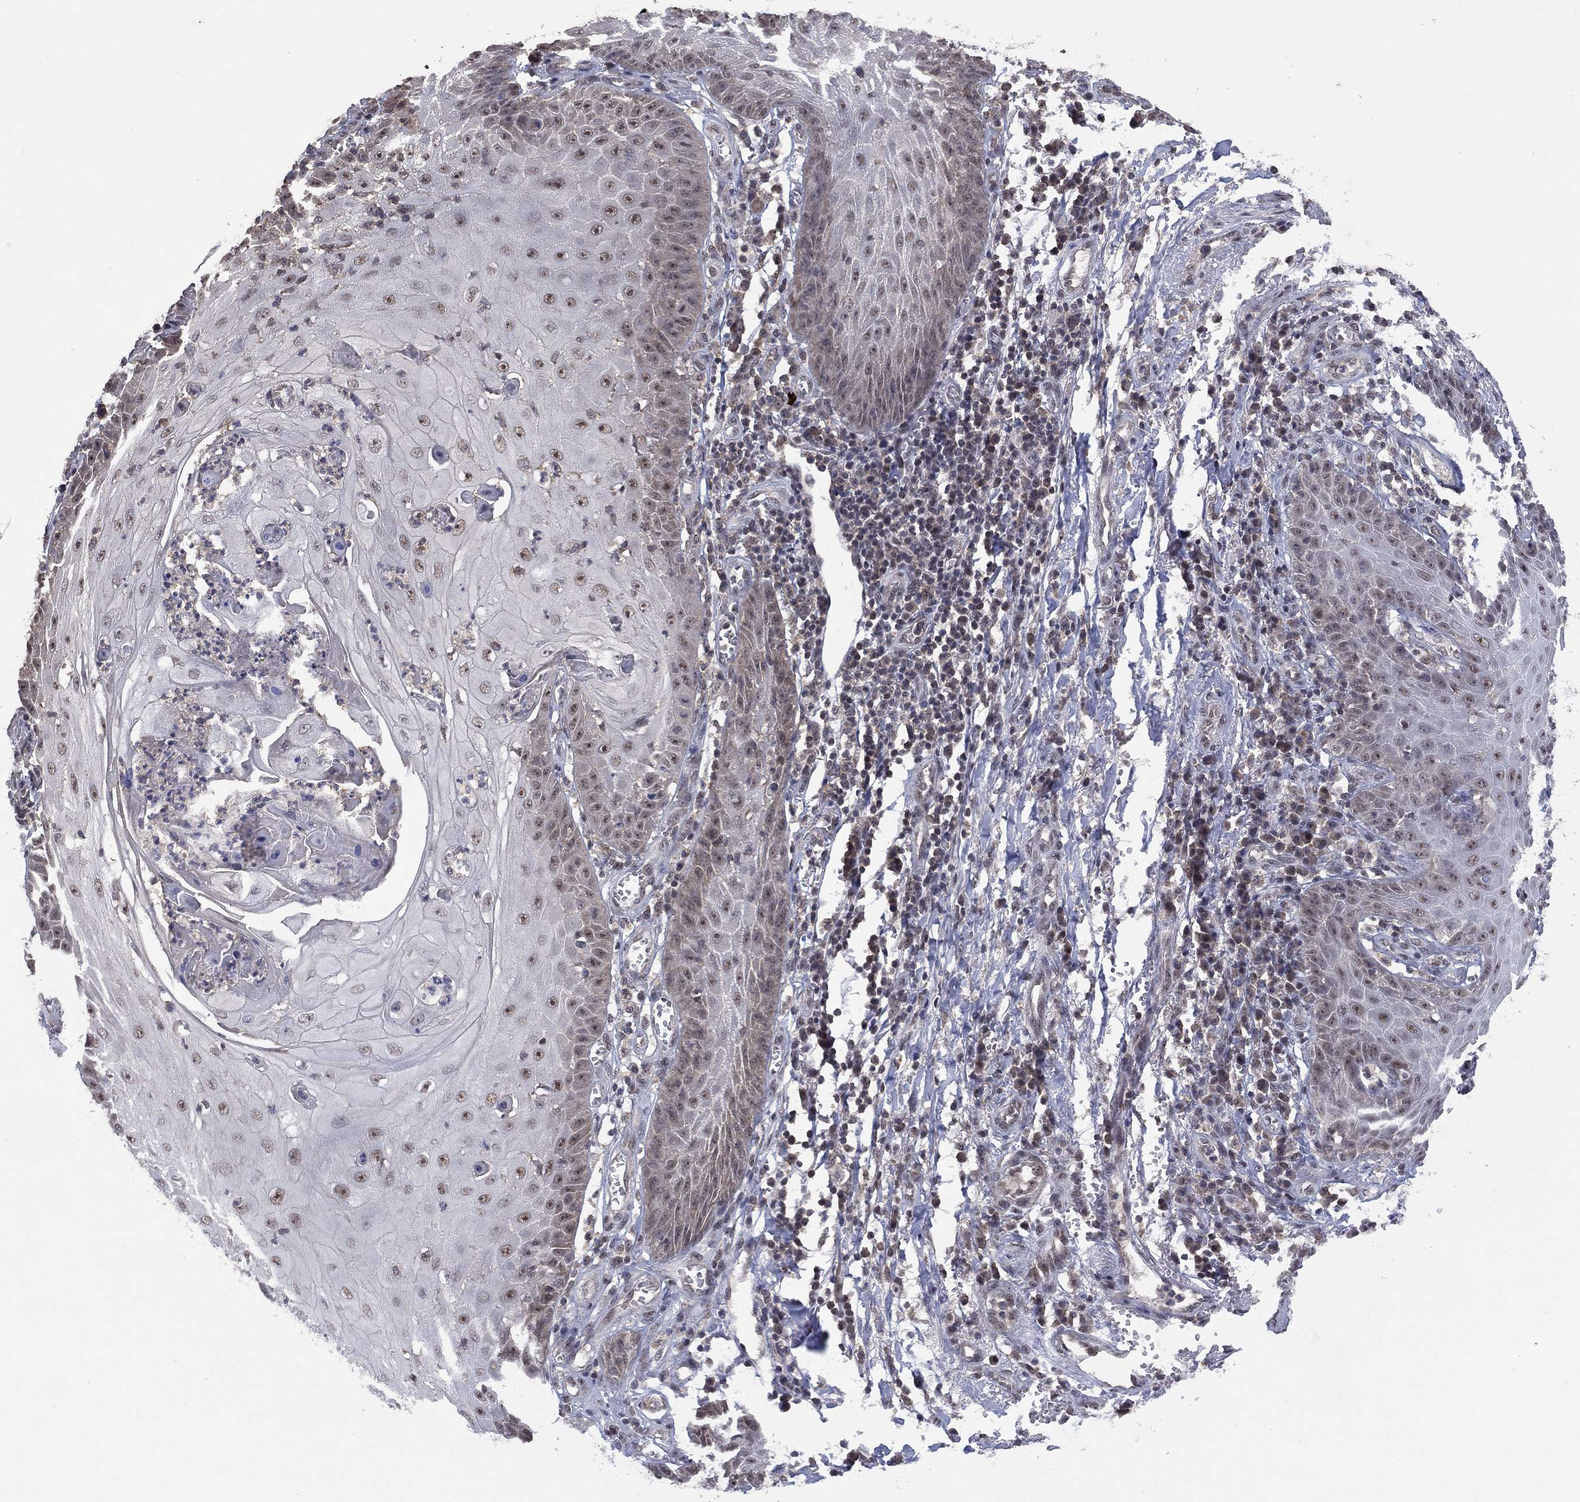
{"staining": {"intensity": "moderate", "quantity": "25%-75%", "location": "nuclear"}, "tissue": "skin cancer", "cell_type": "Tumor cells", "image_type": "cancer", "snomed": [{"axis": "morphology", "description": "Squamous cell carcinoma, NOS"}, {"axis": "topography", "description": "Skin"}], "caption": "High-magnification brightfield microscopy of skin cancer (squamous cell carcinoma) stained with DAB (3,3'-diaminobenzidine) (brown) and counterstained with hematoxylin (blue). tumor cells exhibit moderate nuclear expression is present in about25%-75% of cells. The protein of interest is stained brown, and the nuclei are stained in blue (DAB IHC with brightfield microscopy, high magnification).", "gene": "NELFCD", "patient": {"sex": "male", "age": 70}}